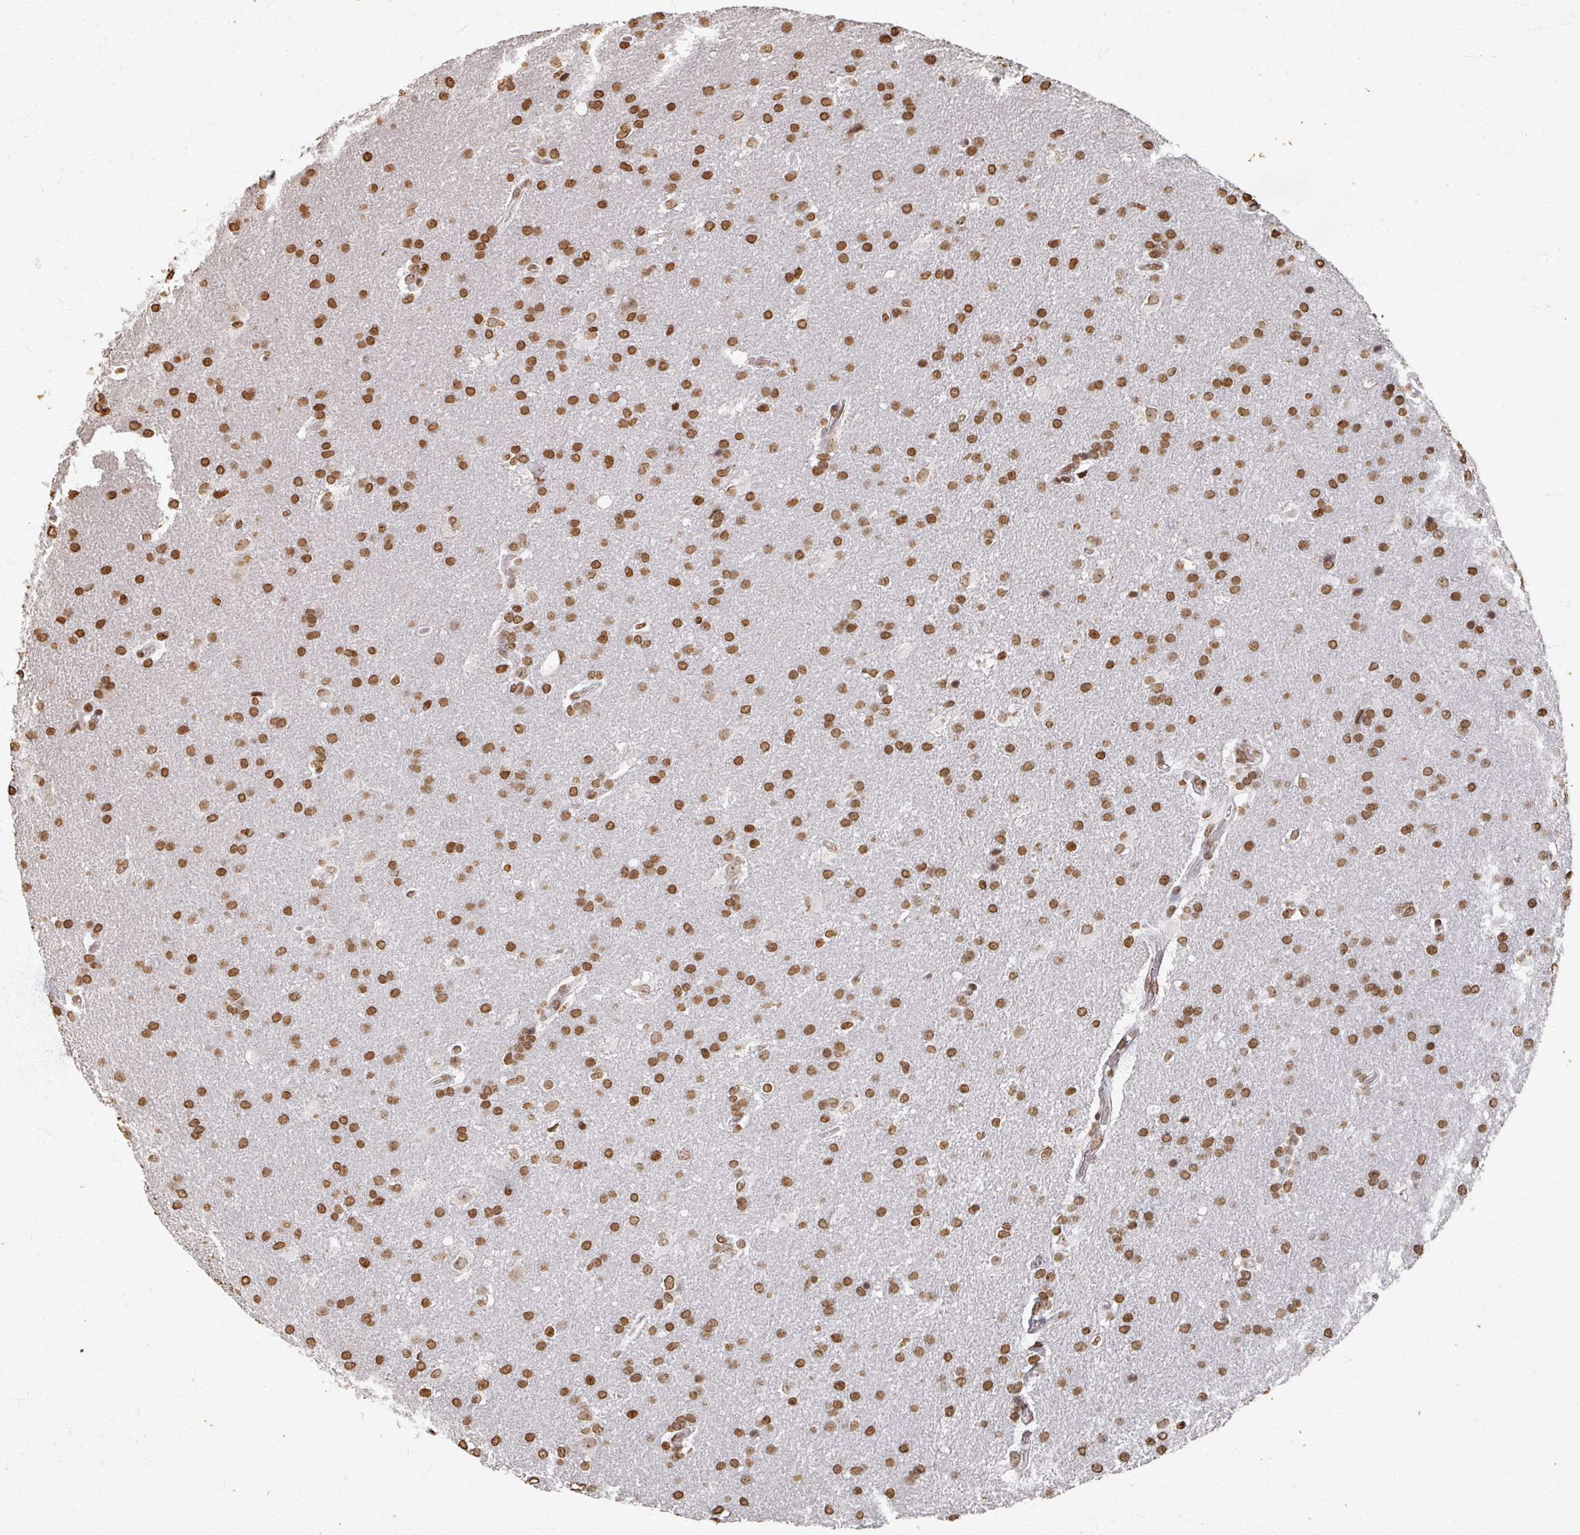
{"staining": {"intensity": "moderate", "quantity": ">75%", "location": "nuclear"}, "tissue": "glioma", "cell_type": "Tumor cells", "image_type": "cancer", "snomed": [{"axis": "morphology", "description": "Glioma, malignant, High grade"}, {"axis": "topography", "description": "Brain"}], "caption": "Glioma stained with DAB immunohistochemistry (IHC) demonstrates medium levels of moderate nuclear expression in about >75% of tumor cells.", "gene": "DCUN1D5", "patient": {"sex": "male", "age": 56}}